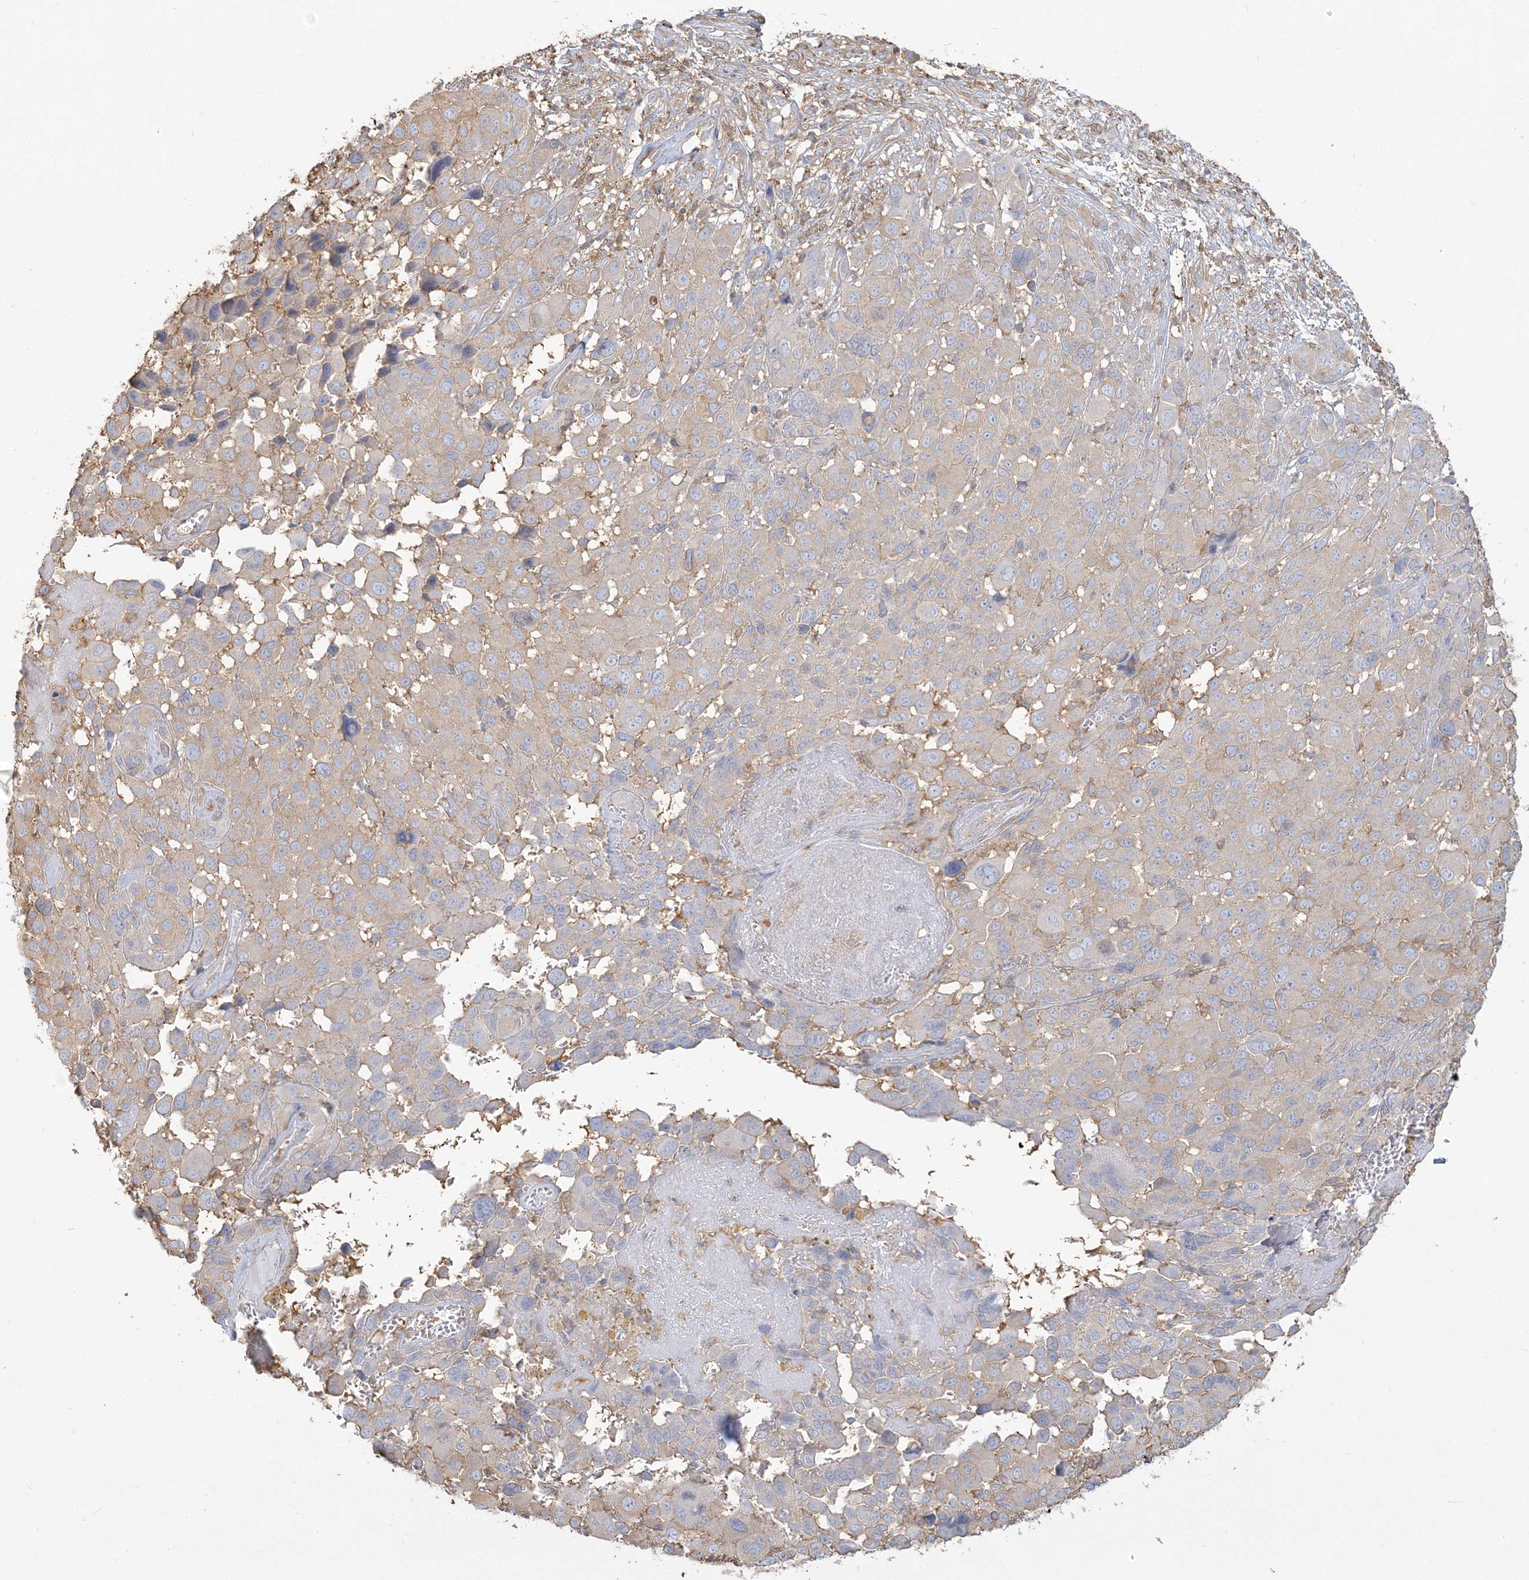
{"staining": {"intensity": "weak", "quantity": "25%-75%", "location": "cytoplasmic/membranous"}, "tissue": "melanoma", "cell_type": "Tumor cells", "image_type": "cancer", "snomed": [{"axis": "morphology", "description": "Malignant melanoma, NOS"}, {"axis": "topography", "description": "Skin of trunk"}], "caption": "Melanoma stained with immunohistochemistry (IHC) shows weak cytoplasmic/membranous positivity in about 25%-75% of tumor cells.", "gene": "ANKS1A", "patient": {"sex": "male", "age": 71}}